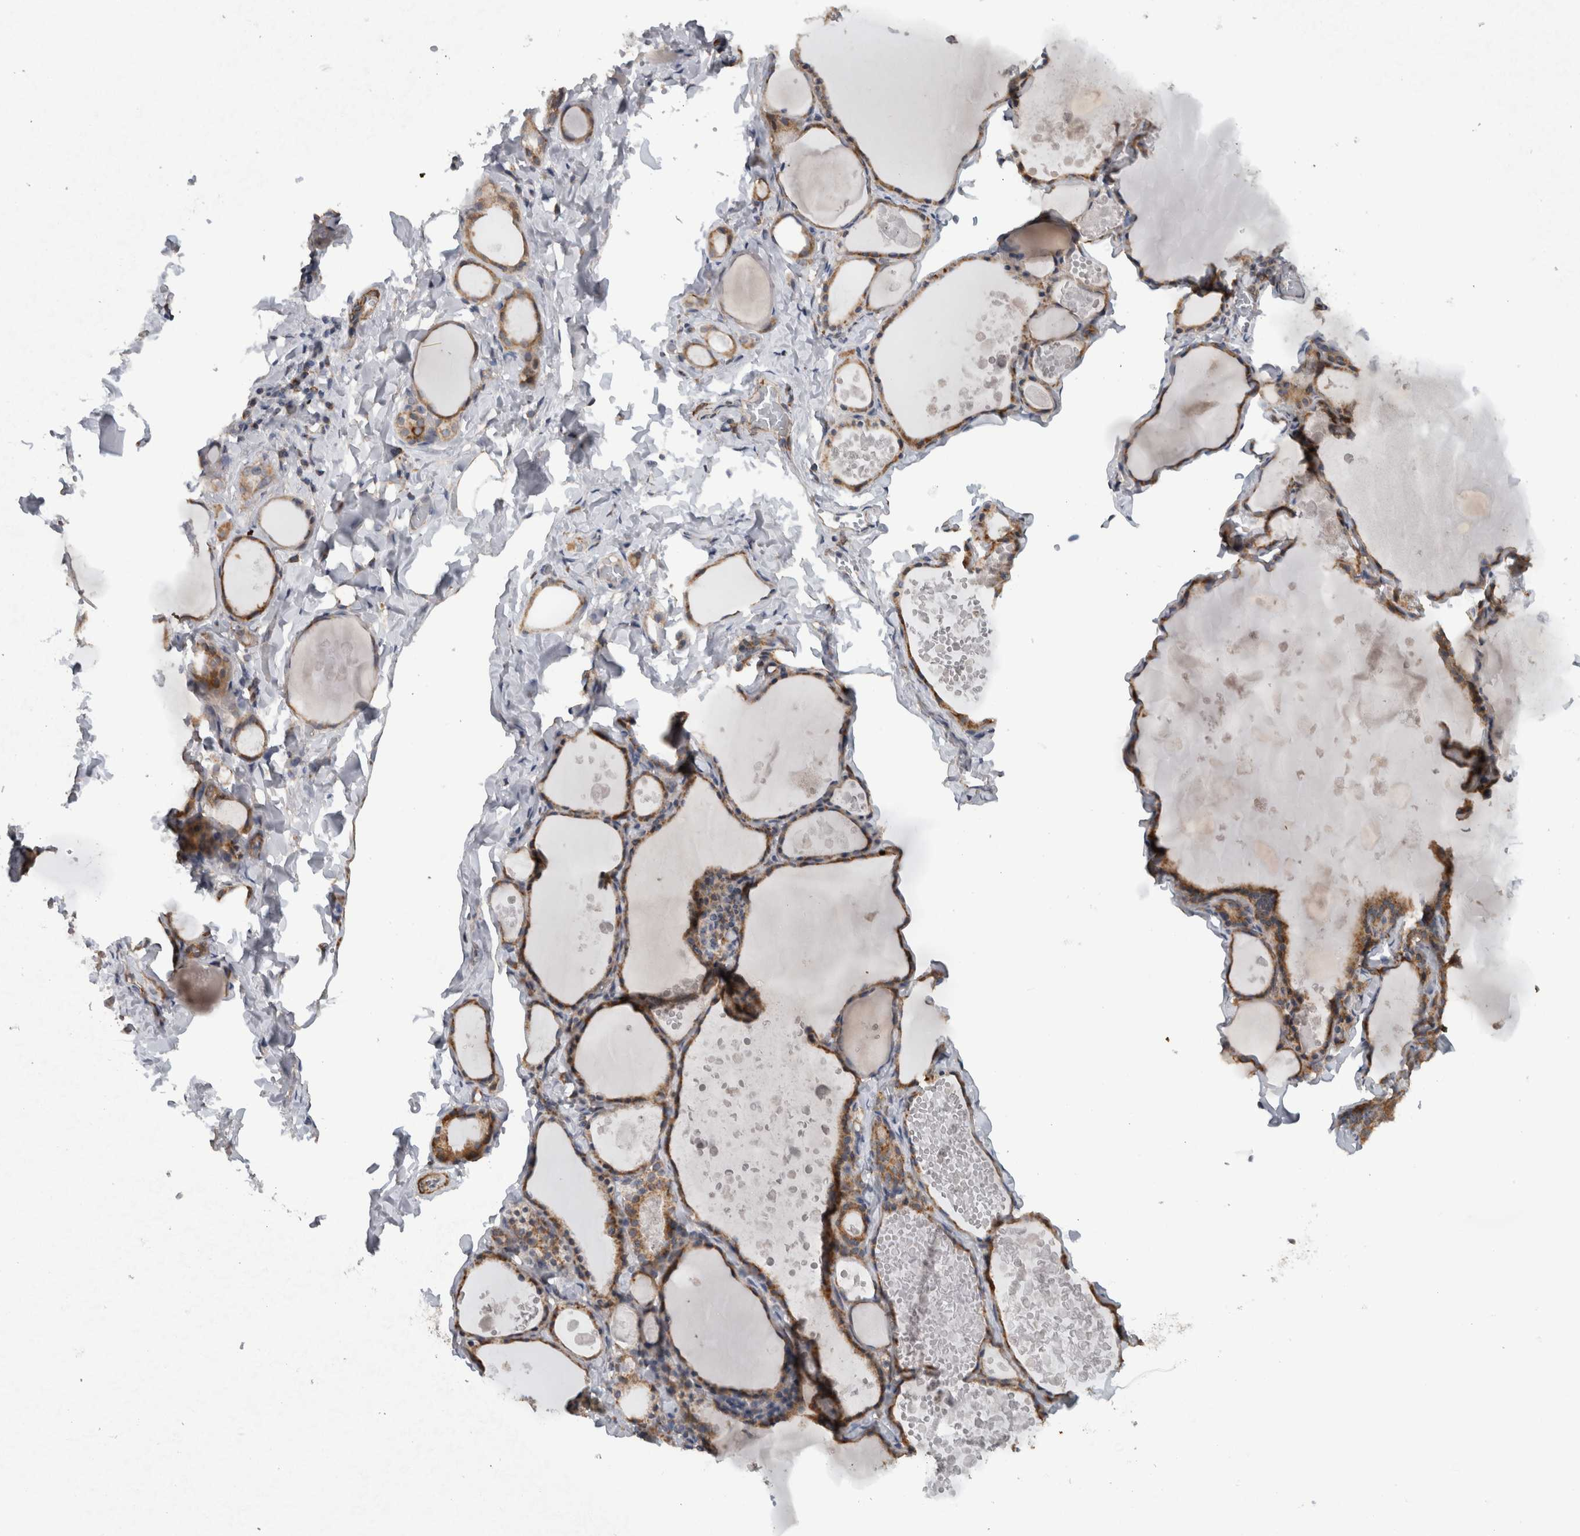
{"staining": {"intensity": "moderate", "quantity": ">75%", "location": "cytoplasmic/membranous"}, "tissue": "thyroid gland", "cell_type": "Glandular cells", "image_type": "normal", "snomed": [{"axis": "morphology", "description": "Normal tissue, NOS"}, {"axis": "topography", "description": "Thyroid gland"}], "caption": "Thyroid gland was stained to show a protein in brown. There is medium levels of moderate cytoplasmic/membranous expression in about >75% of glandular cells.", "gene": "ARMC1", "patient": {"sex": "male", "age": 56}}